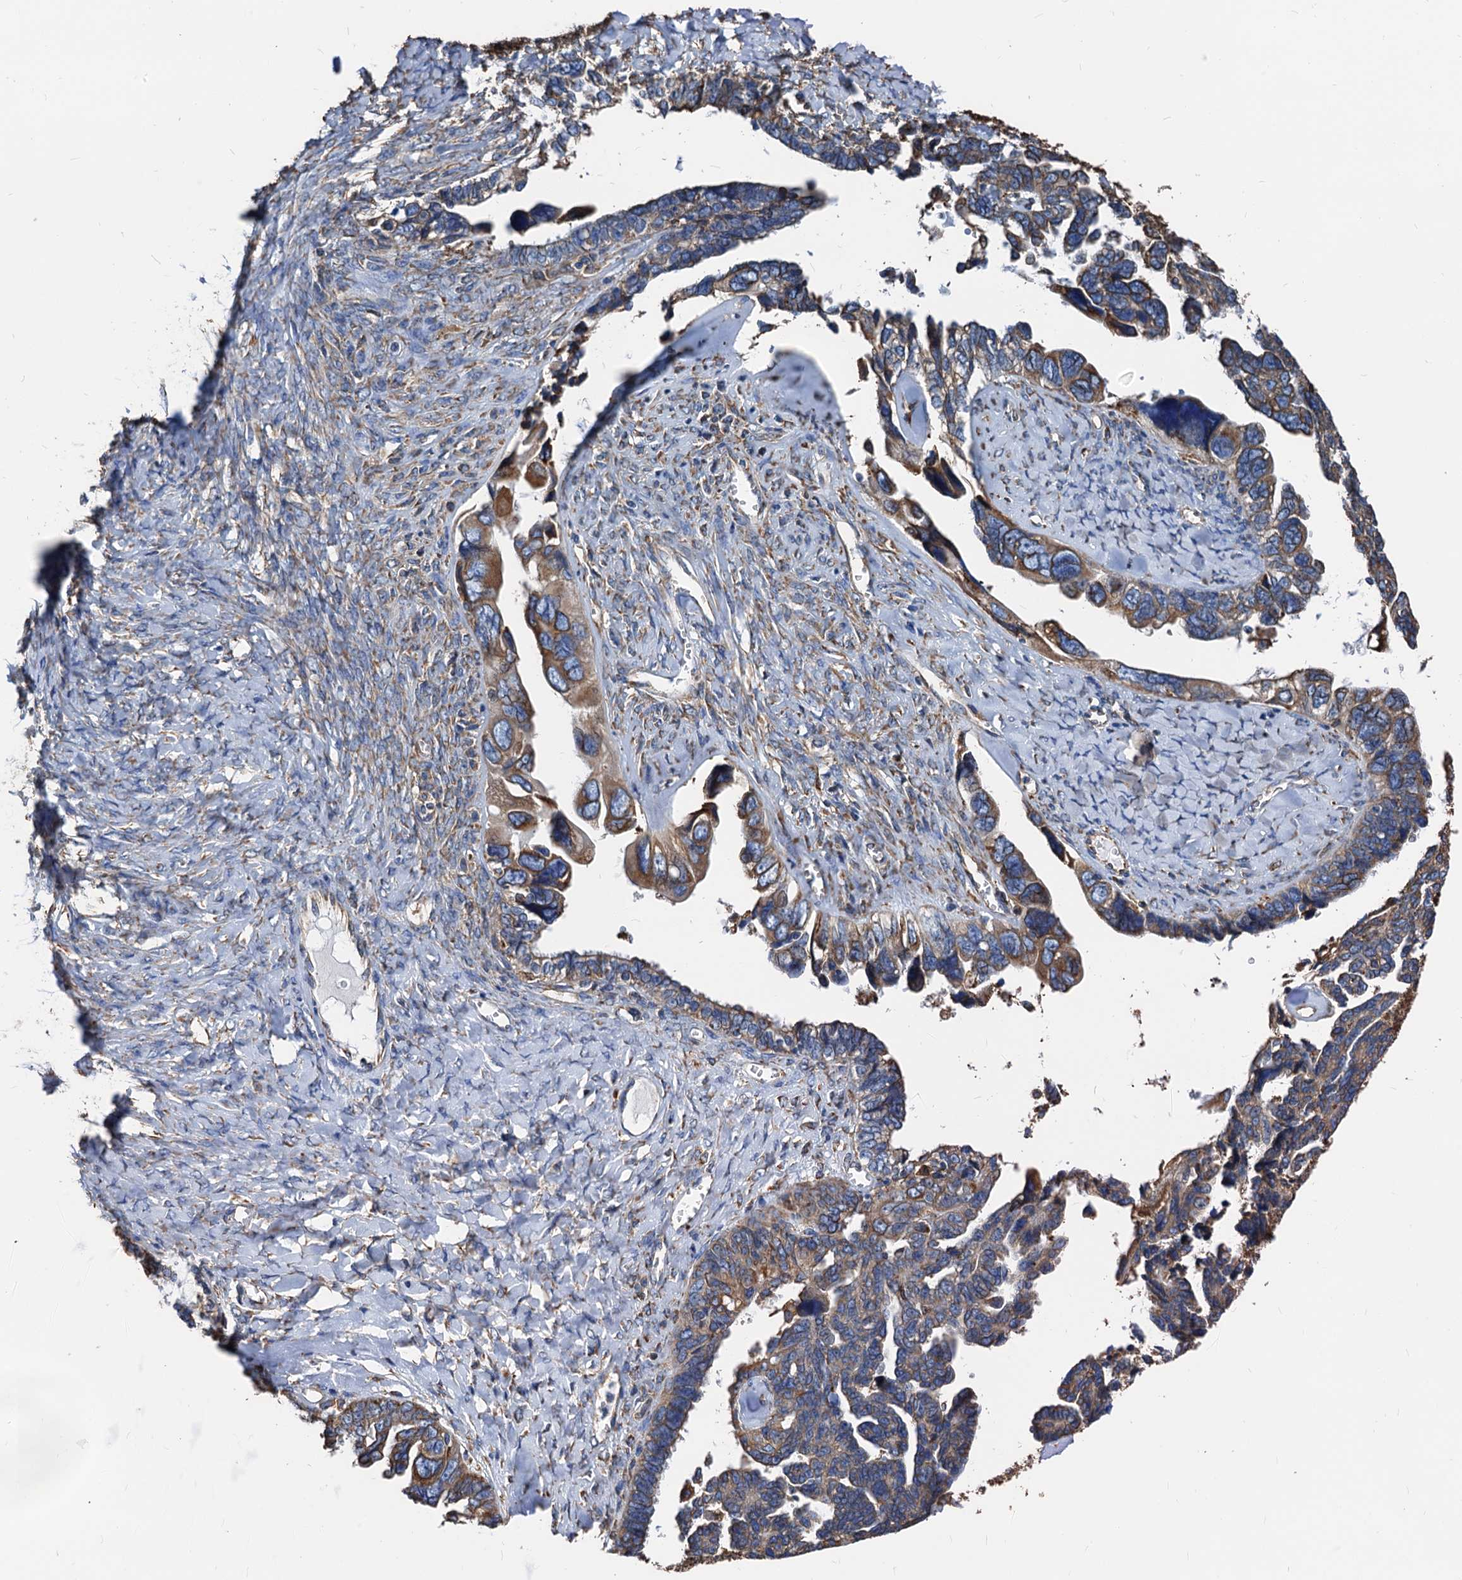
{"staining": {"intensity": "moderate", "quantity": "25%-75%", "location": "cytoplasmic/membranous"}, "tissue": "ovarian cancer", "cell_type": "Tumor cells", "image_type": "cancer", "snomed": [{"axis": "morphology", "description": "Cystadenocarcinoma, serous, NOS"}, {"axis": "topography", "description": "Ovary"}], "caption": "Approximately 25%-75% of tumor cells in ovarian cancer (serous cystadenocarcinoma) demonstrate moderate cytoplasmic/membranous protein expression as visualized by brown immunohistochemical staining.", "gene": "HSPA5", "patient": {"sex": "female", "age": 79}}